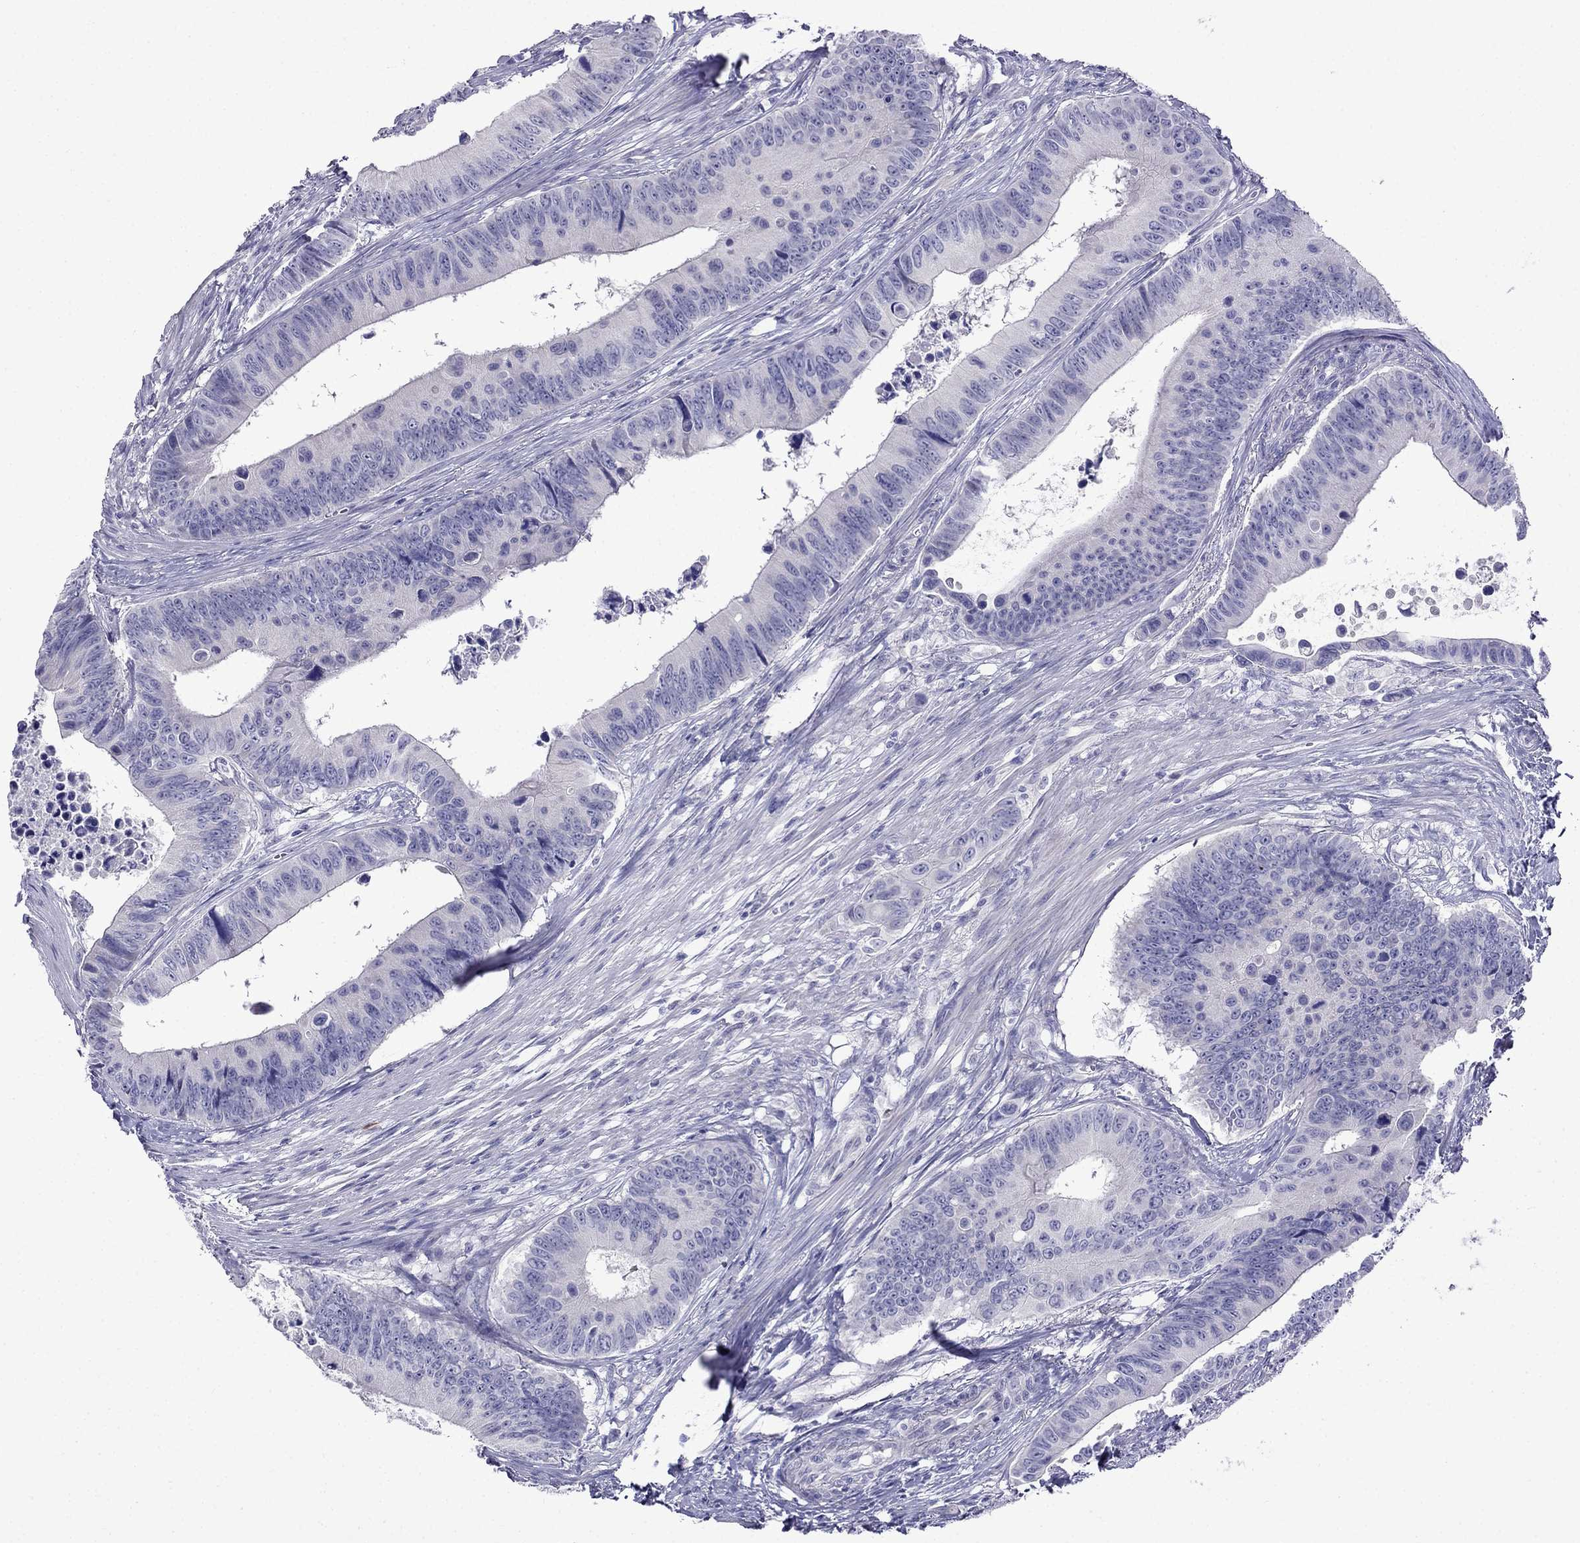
{"staining": {"intensity": "negative", "quantity": "none", "location": "none"}, "tissue": "colorectal cancer", "cell_type": "Tumor cells", "image_type": "cancer", "snomed": [{"axis": "morphology", "description": "Adenocarcinoma, NOS"}, {"axis": "topography", "description": "Colon"}], "caption": "The histopathology image reveals no significant staining in tumor cells of adenocarcinoma (colorectal). Nuclei are stained in blue.", "gene": "PATE1", "patient": {"sex": "female", "age": 87}}